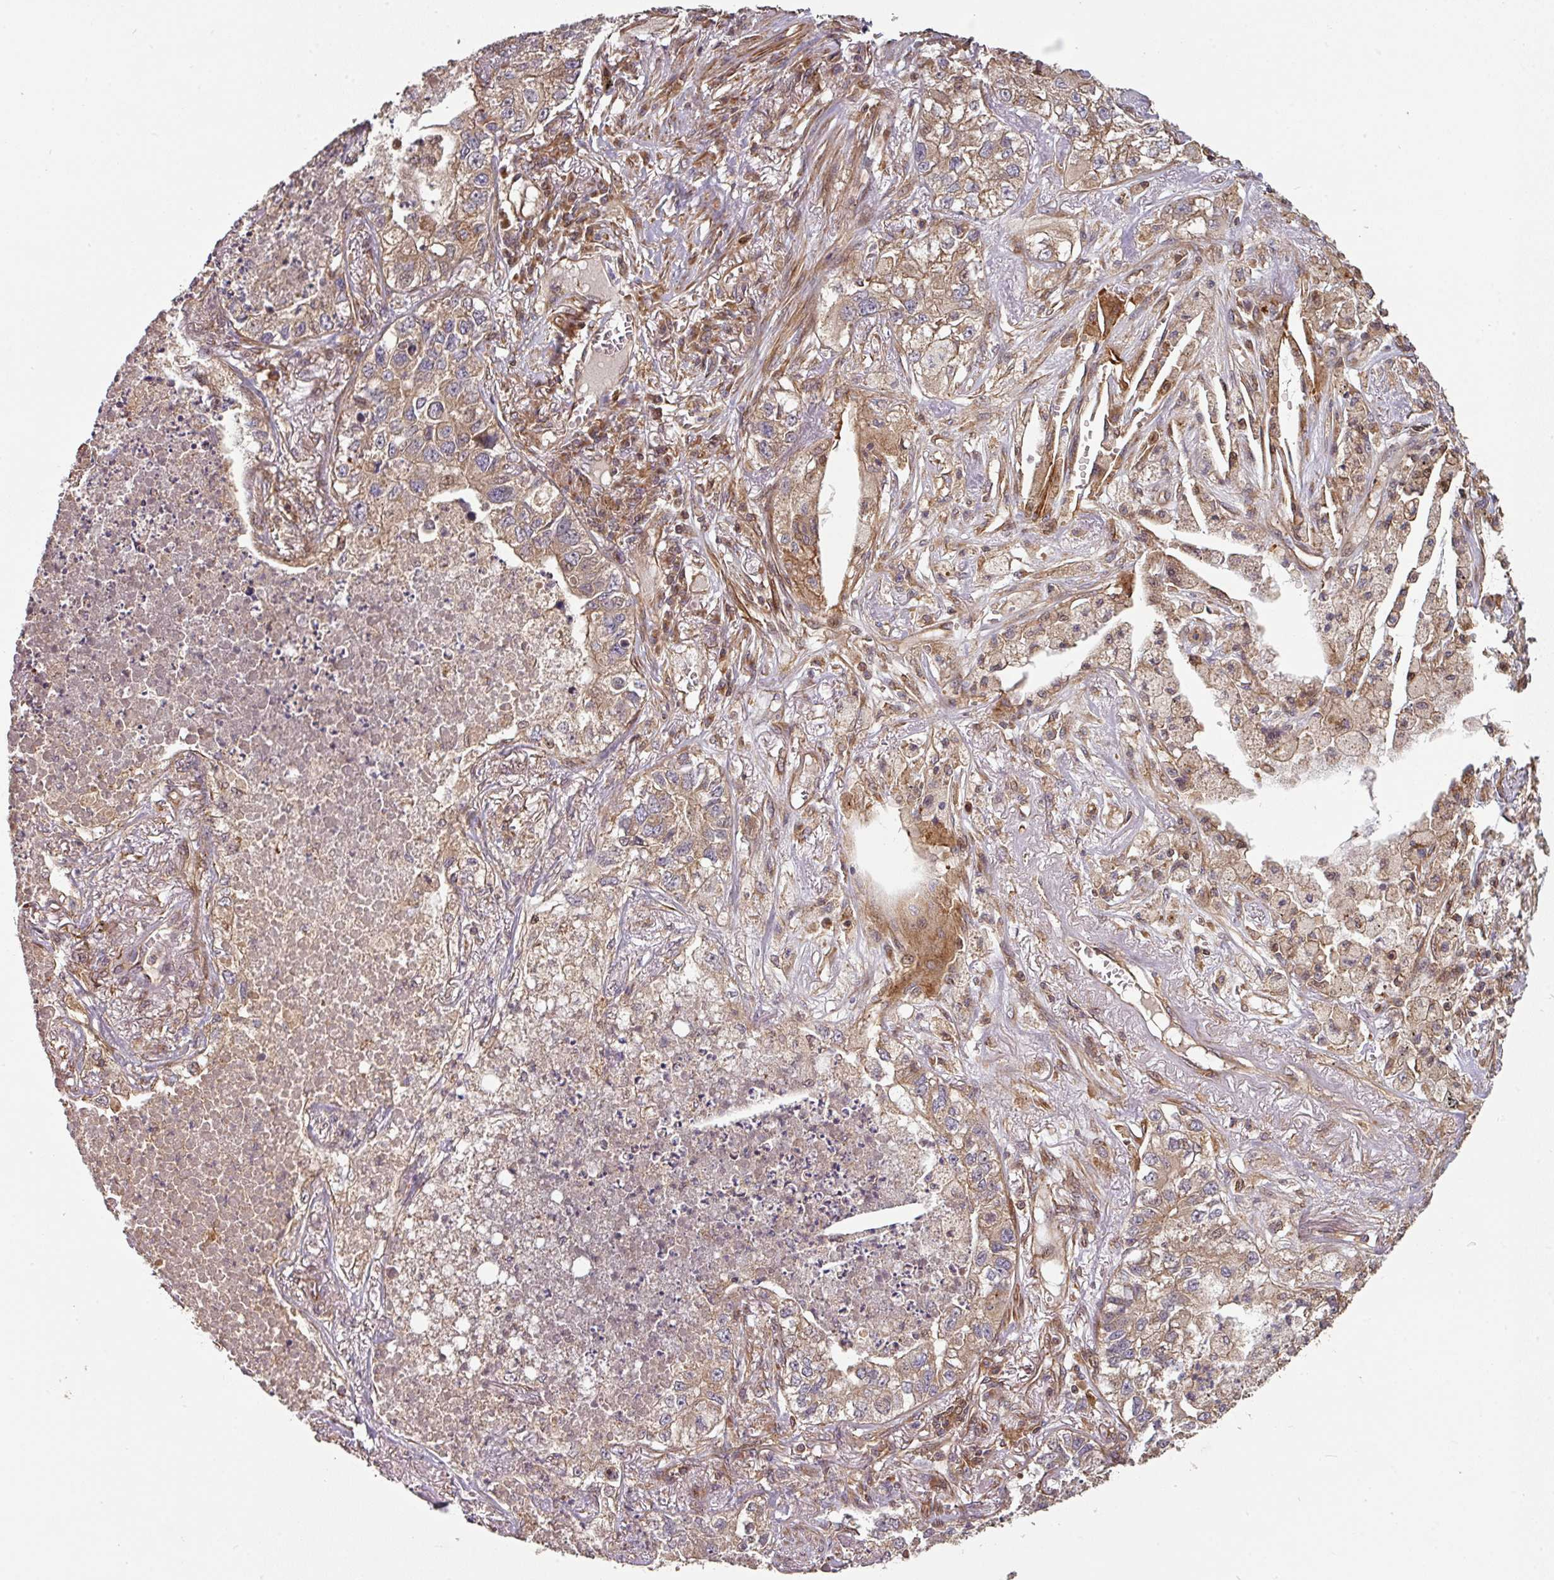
{"staining": {"intensity": "moderate", "quantity": "25%-75%", "location": "cytoplasmic/membranous"}, "tissue": "lung cancer", "cell_type": "Tumor cells", "image_type": "cancer", "snomed": [{"axis": "morphology", "description": "Adenocarcinoma, NOS"}, {"axis": "topography", "description": "Lung"}], "caption": "Brown immunohistochemical staining in human lung adenocarcinoma exhibits moderate cytoplasmic/membranous expression in approximately 25%-75% of tumor cells.", "gene": "SIK1", "patient": {"sex": "male", "age": 49}}